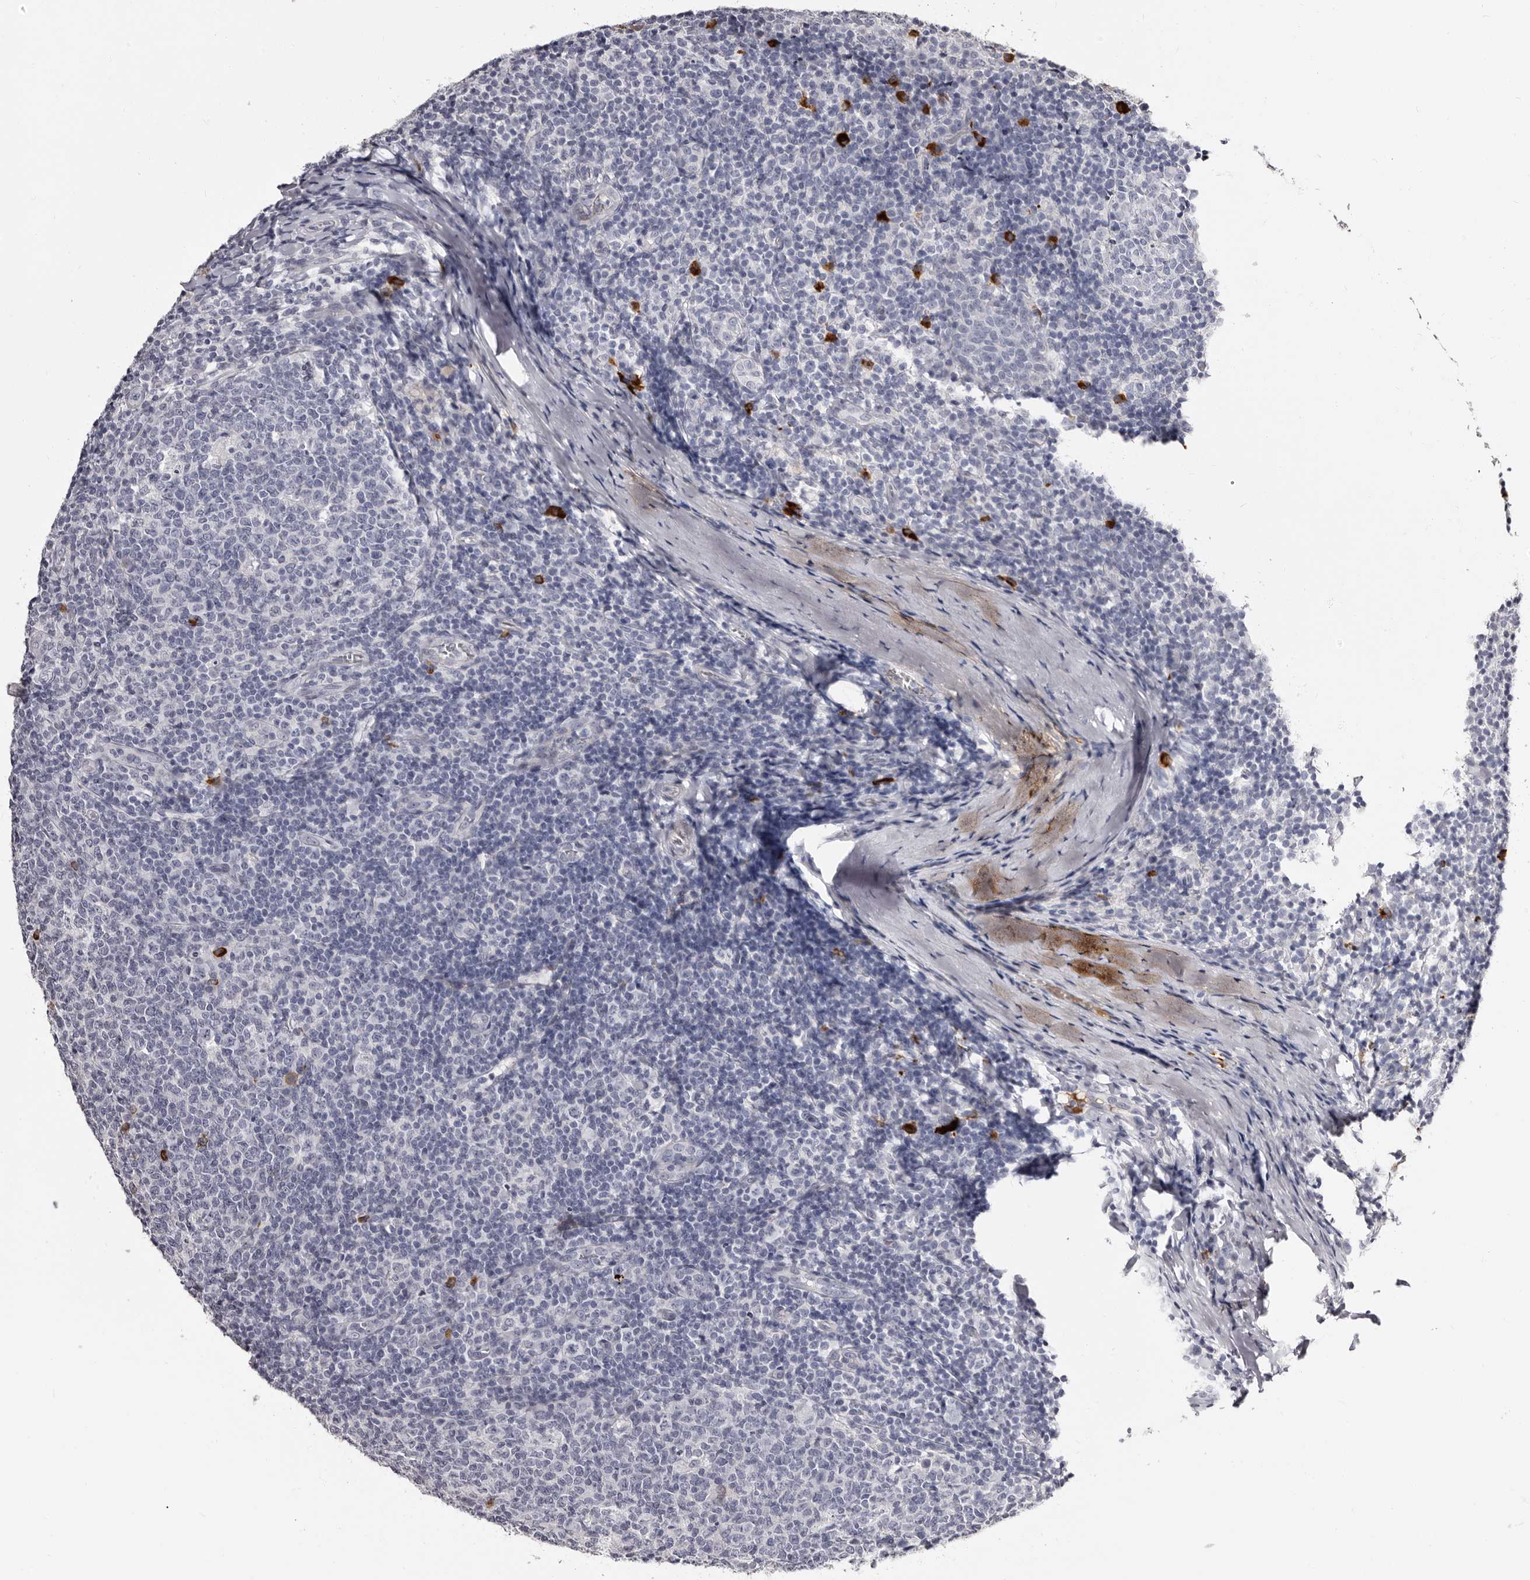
{"staining": {"intensity": "negative", "quantity": "none", "location": "none"}, "tissue": "tonsil", "cell_type": "Germinal center cells", "image_type": "normal", "snomed": [{"axis": "morphology", "description": "Normal tissue, NOS"}, {"axis": "topography", "description": "Tonsil"}], "caption": "Immunohistochemistry micrograph of unremarkable tonsil stained for a protein (brown), which demonstrates no staining in germinal center cells. (DAB (3,3'-diaminobenzidine) immunohistochemistry (IHC) with hematoxylin counter stain).", "gene": "TBC1D22B", "patient": {"sex": "female", "age": 19}}